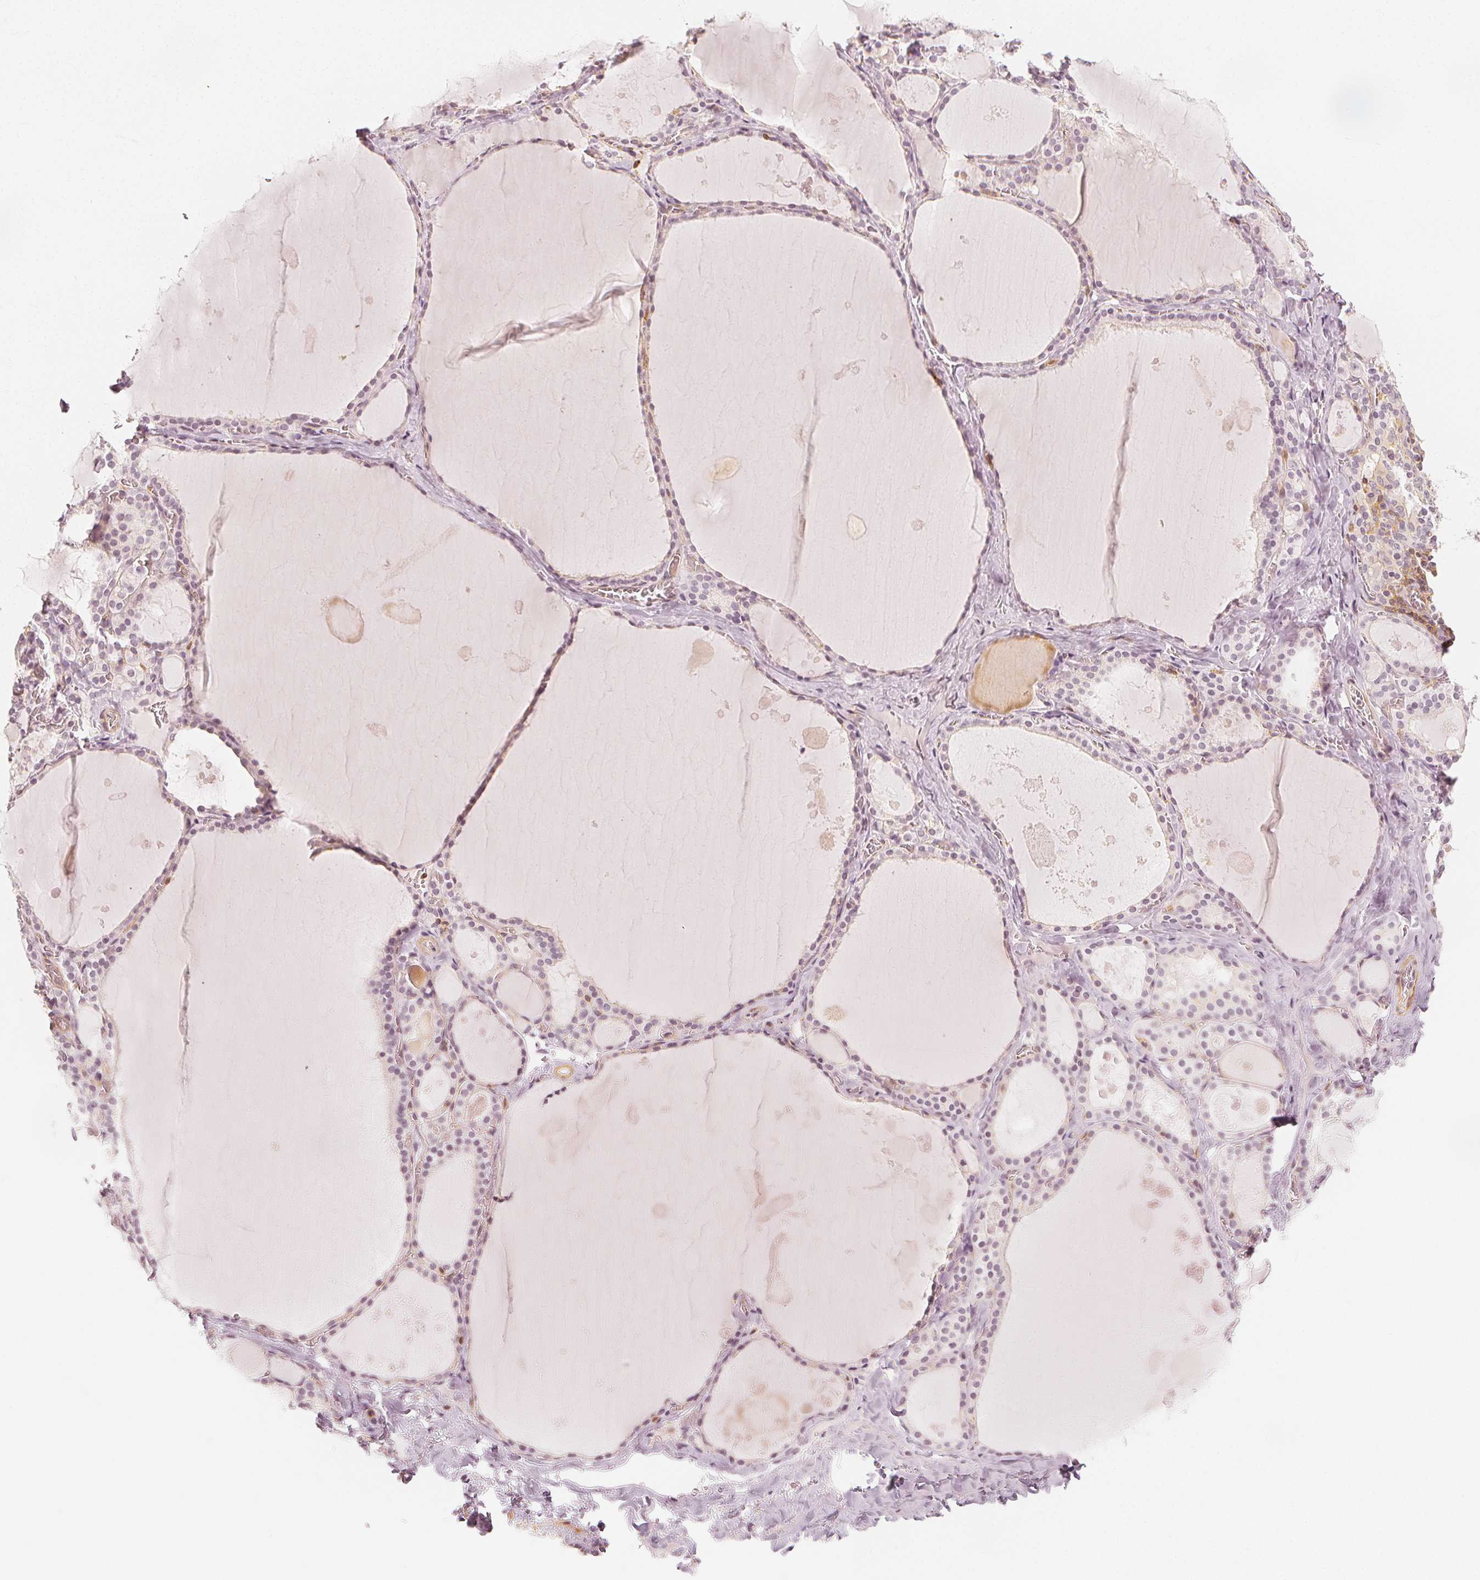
{"staining": {"intensity": "negative", "quantity": "none", "location": "none"}, "tissue": "thyroid gland", "cell_type": "Glandular cells", "image_type": "normal", "snomed": [{"axis": "morphology", "description": "Normal tissue, NOS"}, {"axis": "topography", "description": "Thyroid gland"}], "caption": "Glandular cells are negative for brown protein staining in benign thyroid gland. (Stains: DAB (3,3'-diaminobenzidine) immunohistochemistry with hematoxylin counter stain, Microscopy: brightfield microscopy at high magnification).", "gene": "ARHGAP26", "patient": {"sex": "male", "age": 56}}